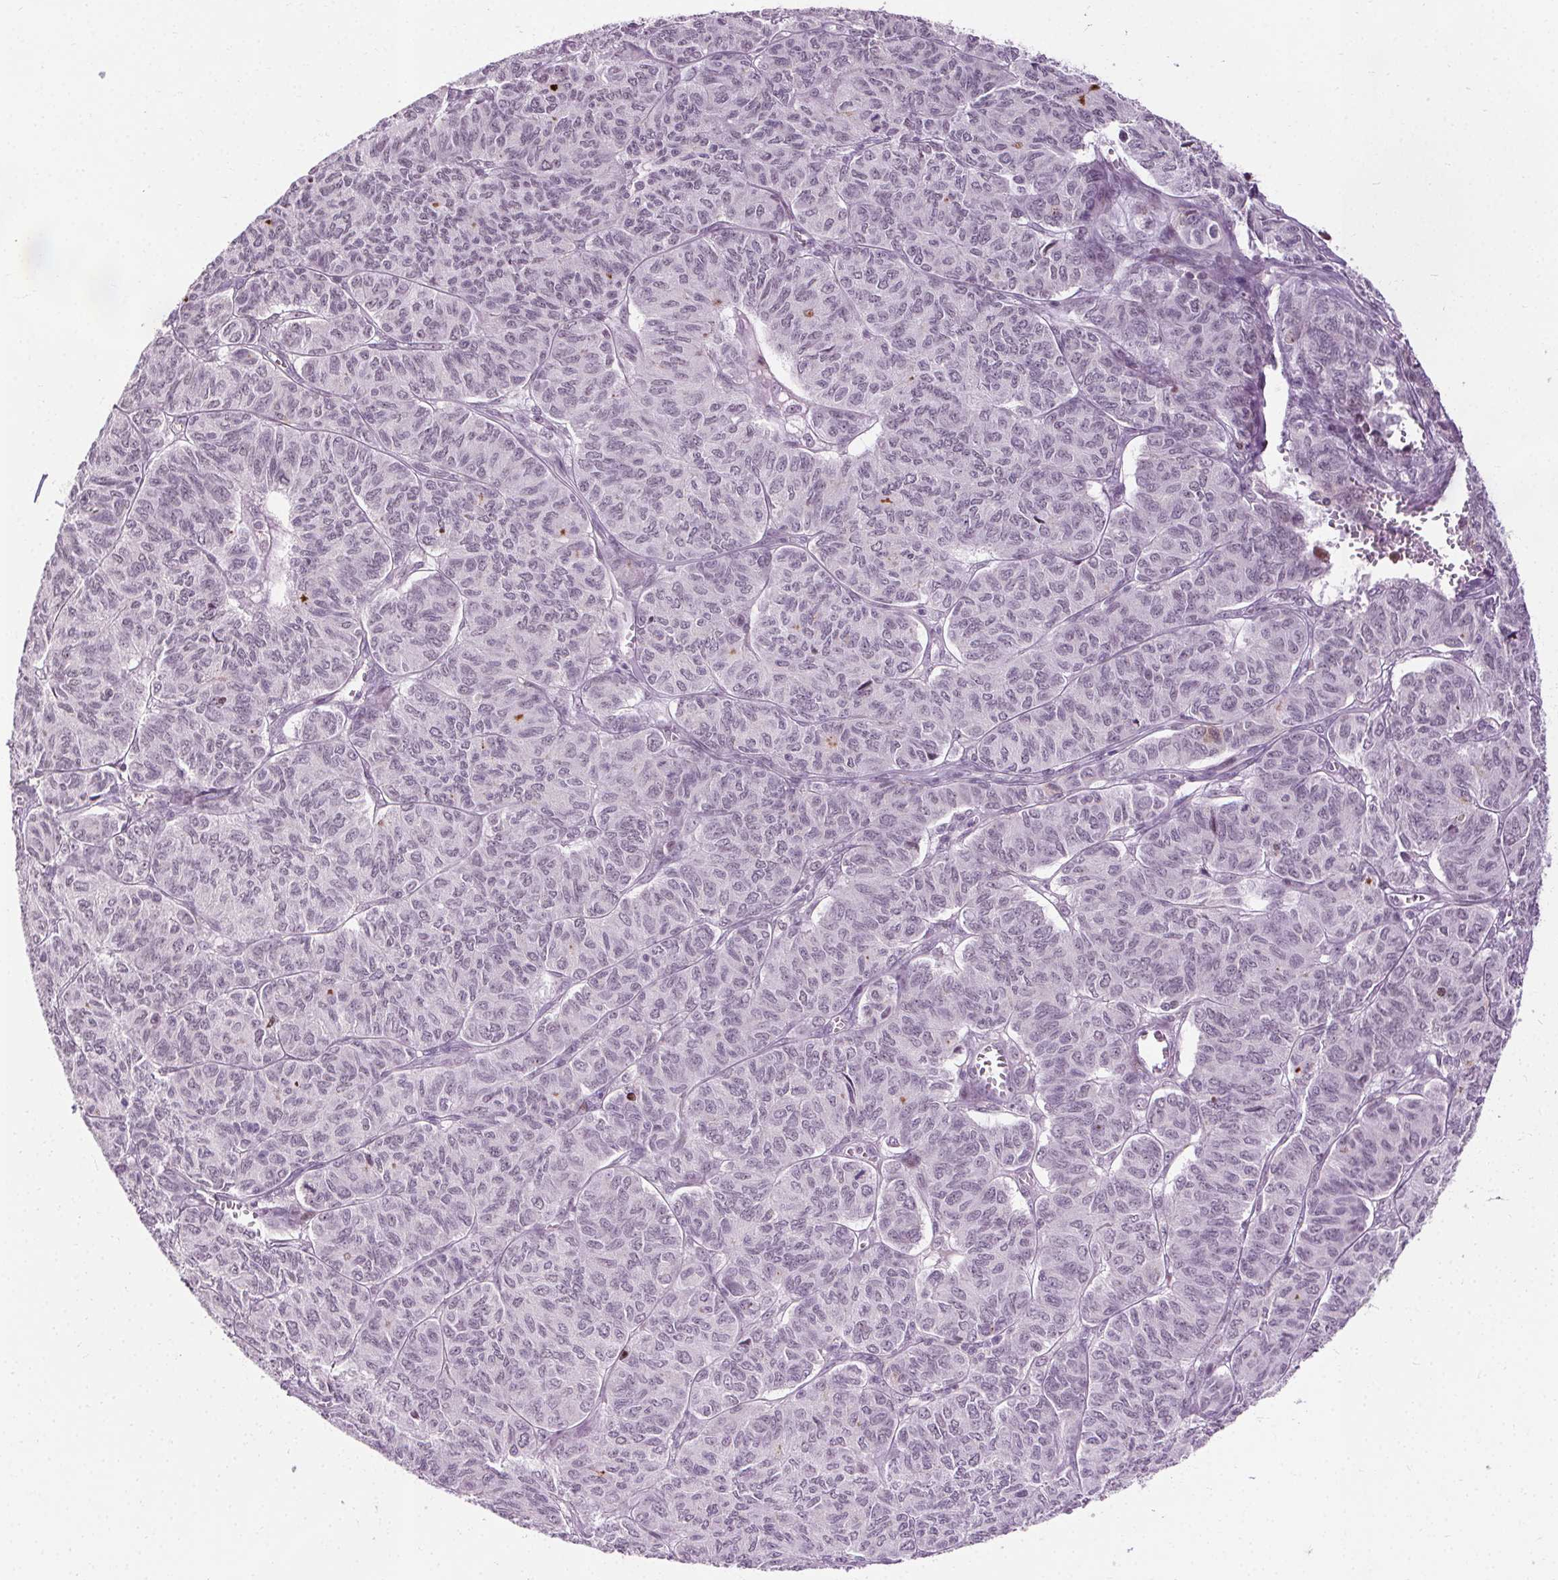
{"staining": {"intensity": "negative", "quantity": "none", "location": "none"}, "tissue": "ovarian cancer", "cell_type": "Tumor cells", "image_type": "cancer", "snomed": [{"axis": "morphology", "description": "Carcinoma, endometroid"}, {"axis": "topography", "description": "Ovary"}], "caption": "The photomicrograph shows no staining of tumor cells in ovarian cancer (endometroid carcinoma).", "gene": "CEBPA", "patient": {"sex": "female", "age": 80}}